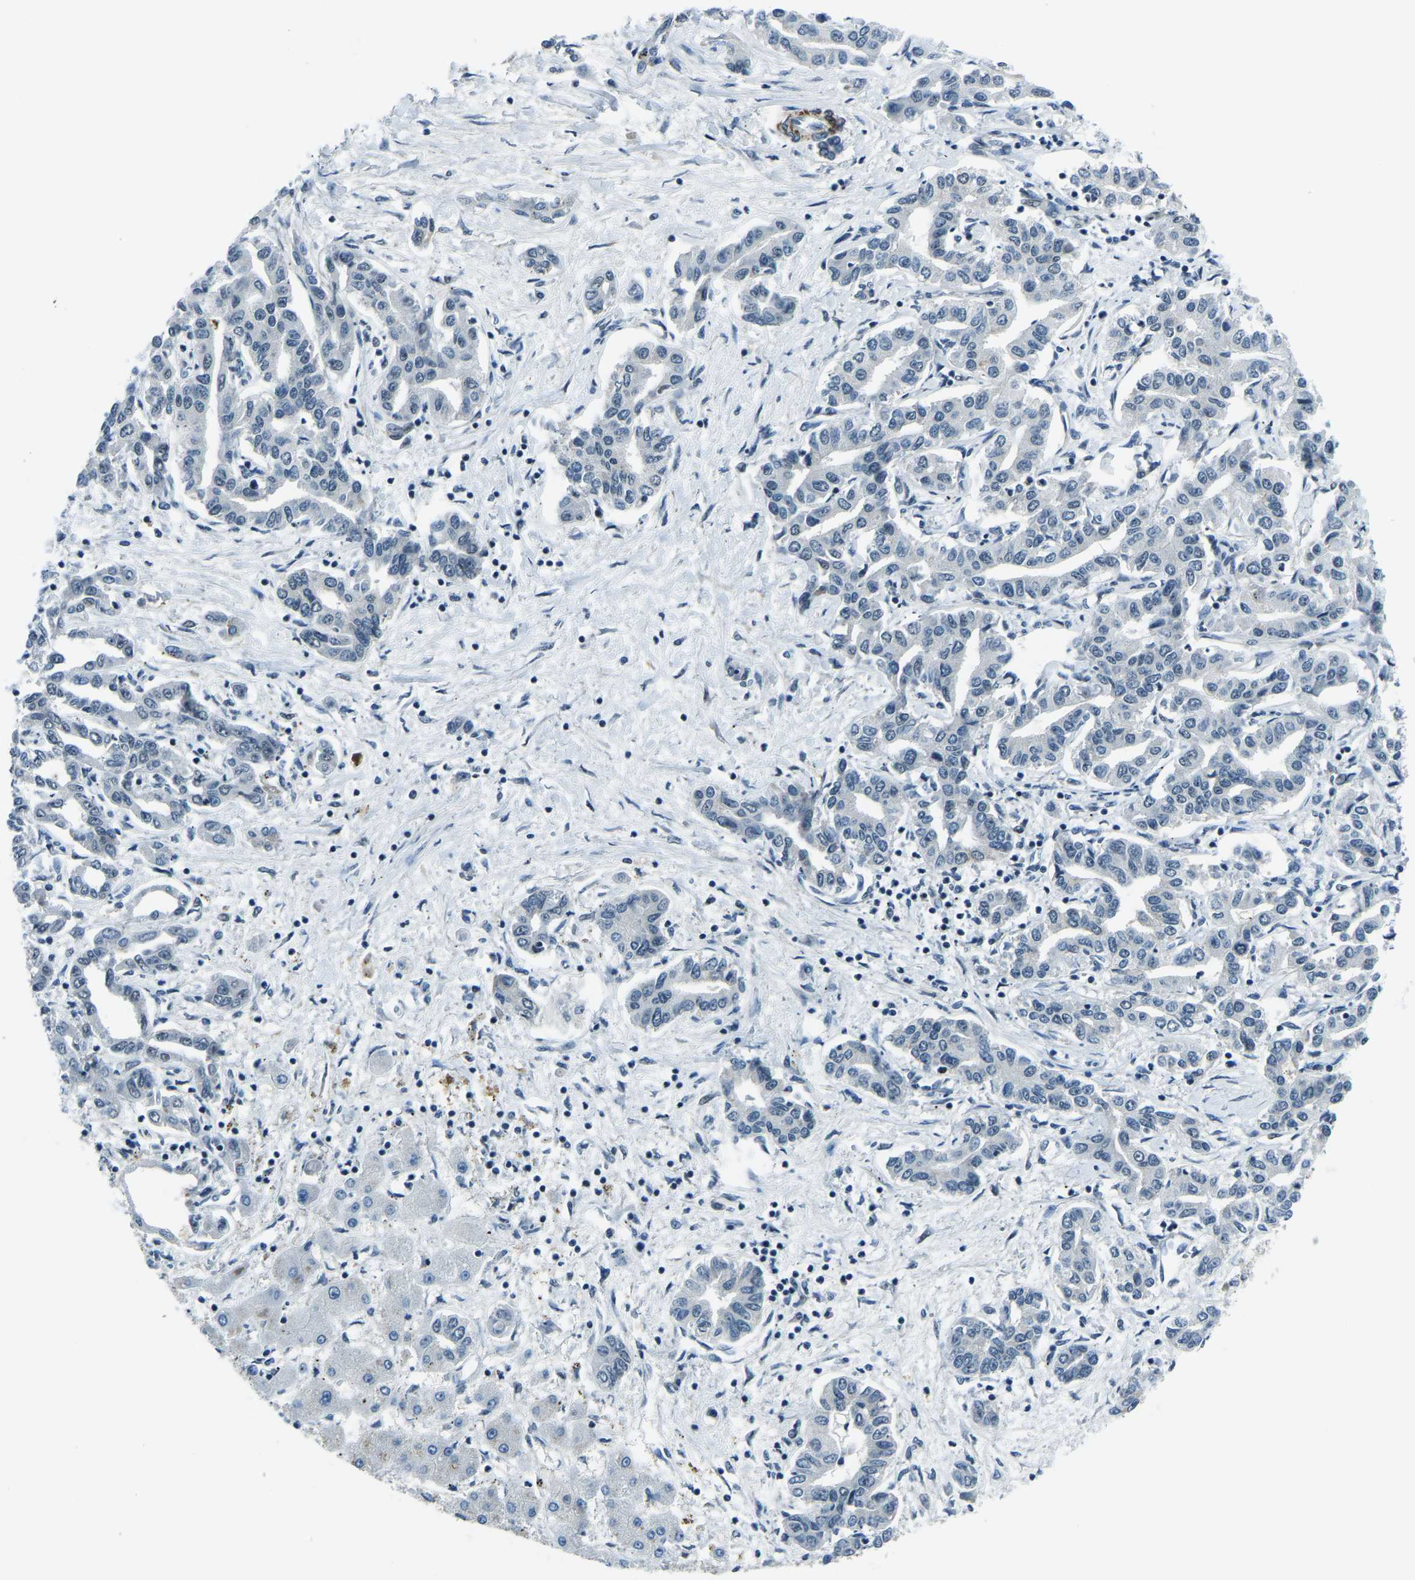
{"staining": {"intensity": "negative", "quantity": "none", "location": "none"}, "tissue": "liver cancer", "cell_type": "Tumor cells", "image_type": "cancer", "snomed": [{"axis": "morphology", "description": "Cholangiocarcinoma"}, {"axis": "topography", "description": "Liver"}], "caption": "Immunohistochemical staining of human liver cancer reveals no significant staining in tumor cells.", "gene": "PRCC", "patient": {"sex": "male", "age": 59}}